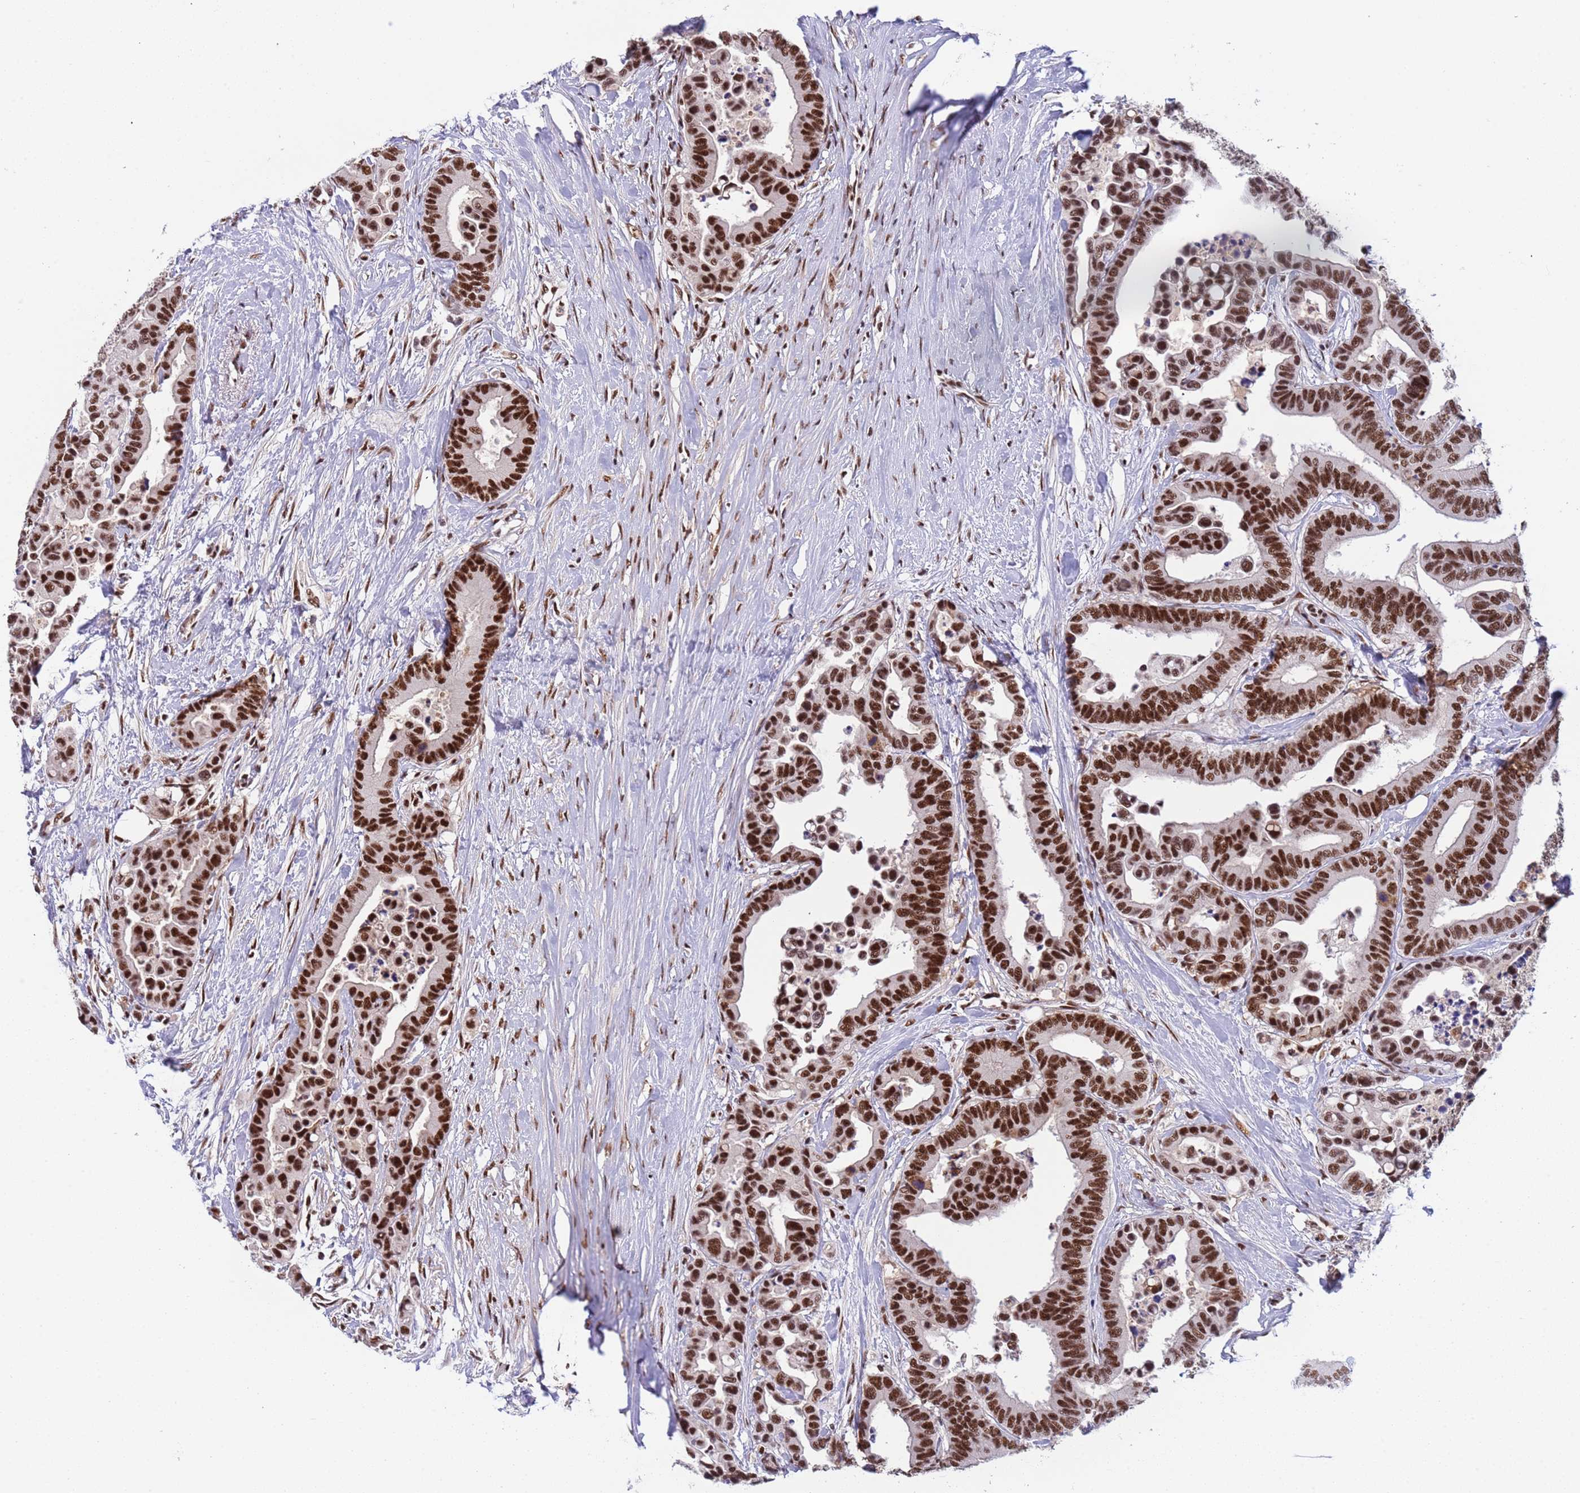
{"staining": {"intensity": "strong", "quantity": ">75%", "location": "nuclear"}, "tissue": "colorectal cancer", "cell_type": "Tumor cells", "image_type": "cancer", "snomed": [{"axis": "morphology", "description": "Adenocarcinoma, NOS"}, {"axis": "topography", "description": "Colon"}], "caption": "Human adenocarcinoma (colorectal) stained with a brown dye displays strong nuclear positive expression in about >75% of tumor cells.", "gene": "SRRT", "patient": {"sex": "male", "age": 82}}